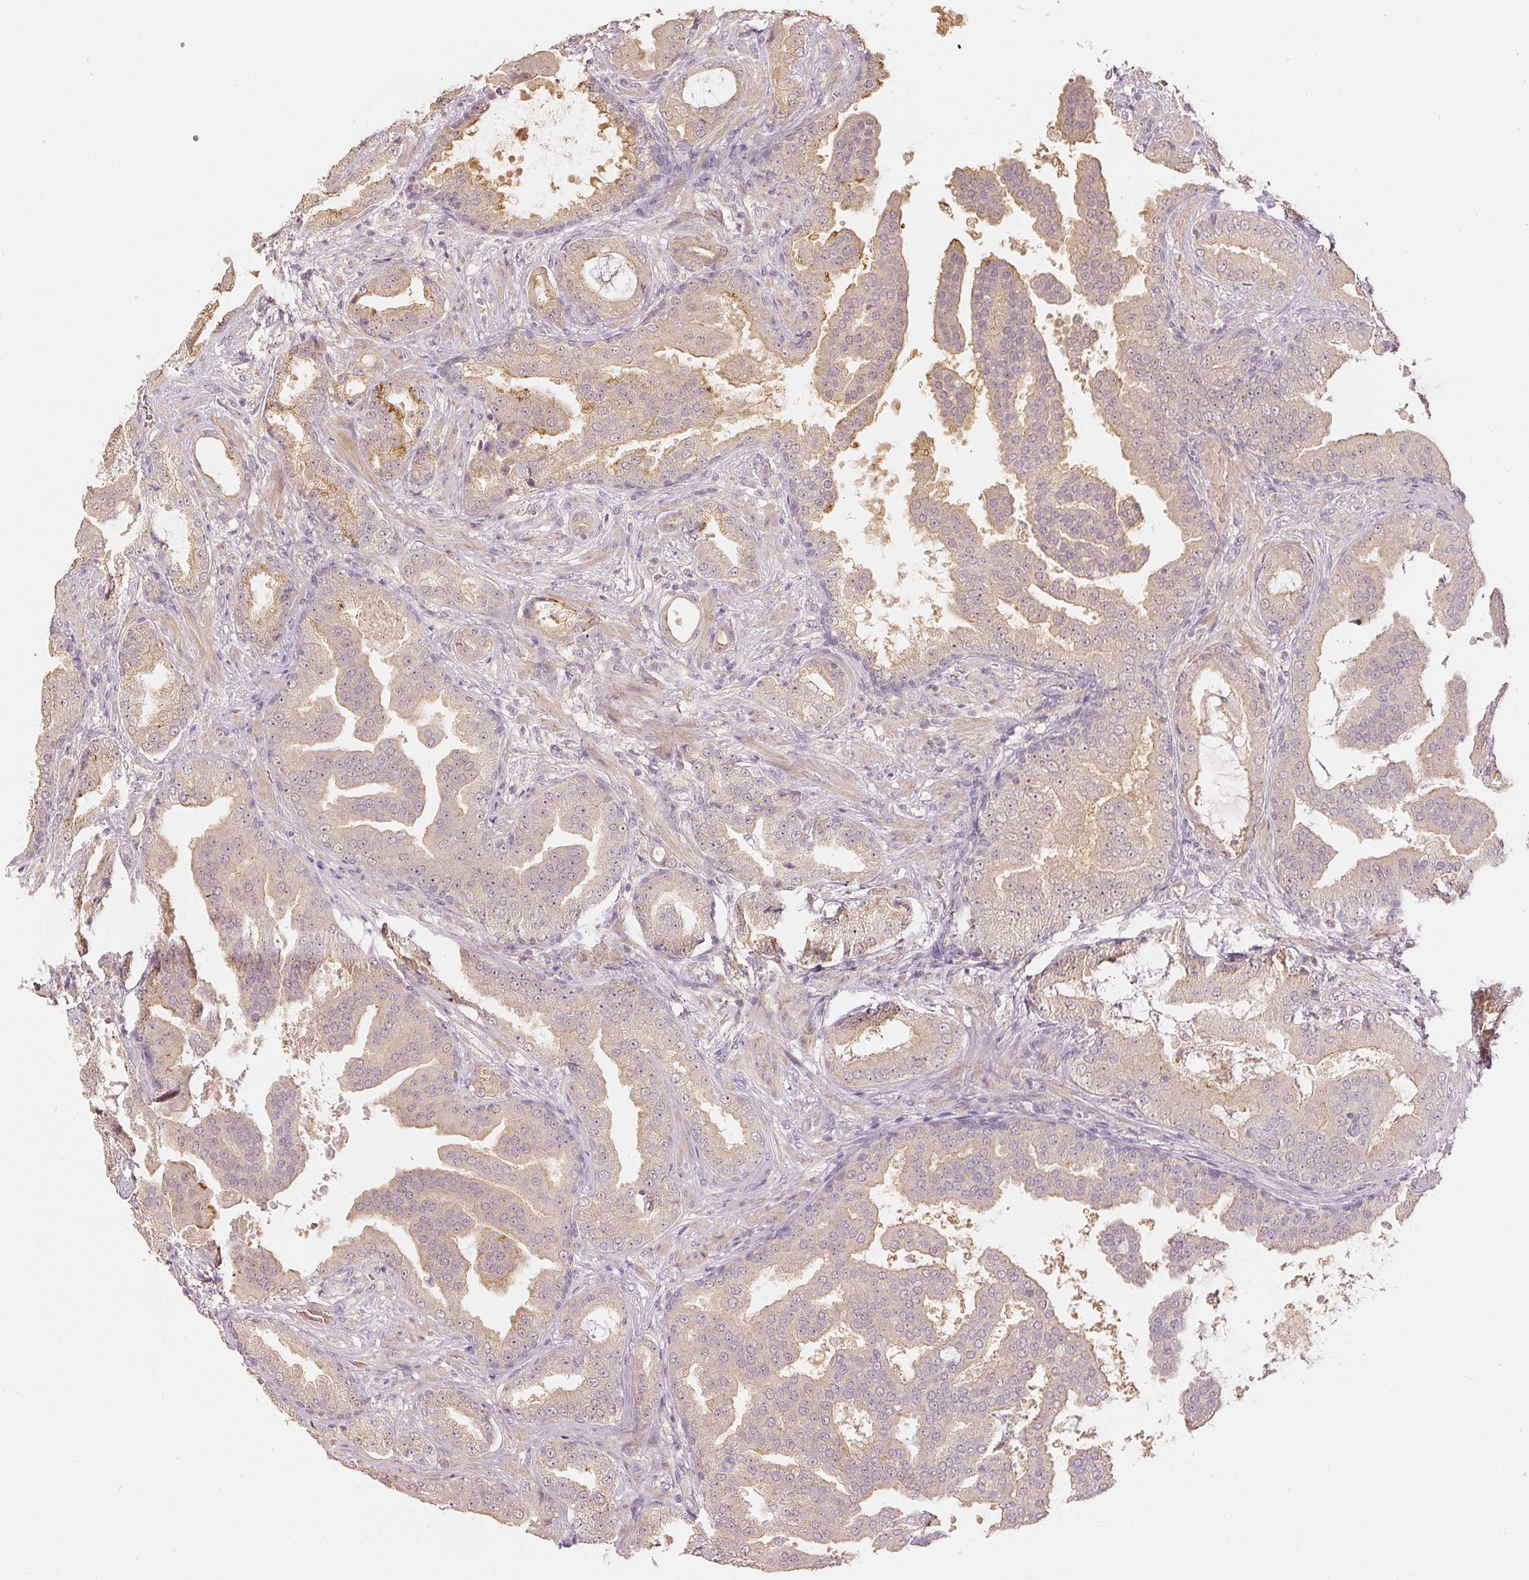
{"staining": {"intensity": "weak", "quantity": "25%-75%", "location": "cytoplasmic/membranous"}, "tissue": "prostate cancer", "cell_type": "Tumor cells", "image_type": "cancer", "snomed": [{"axis": "morphology", "description": "Adenocarcinoma, High grade"}, {"axis": "topography", "description": "Prostate"}], "caption": "High-power microscopy captured an IHC image of prostate cancer (adenocarcinoma (high-grade)), revealing weak cytoplasmic/membranous expression in about 25%-75% of tumor cells.", "gene": "GZMA", "patient": {"sex": "male", "age": 68}}